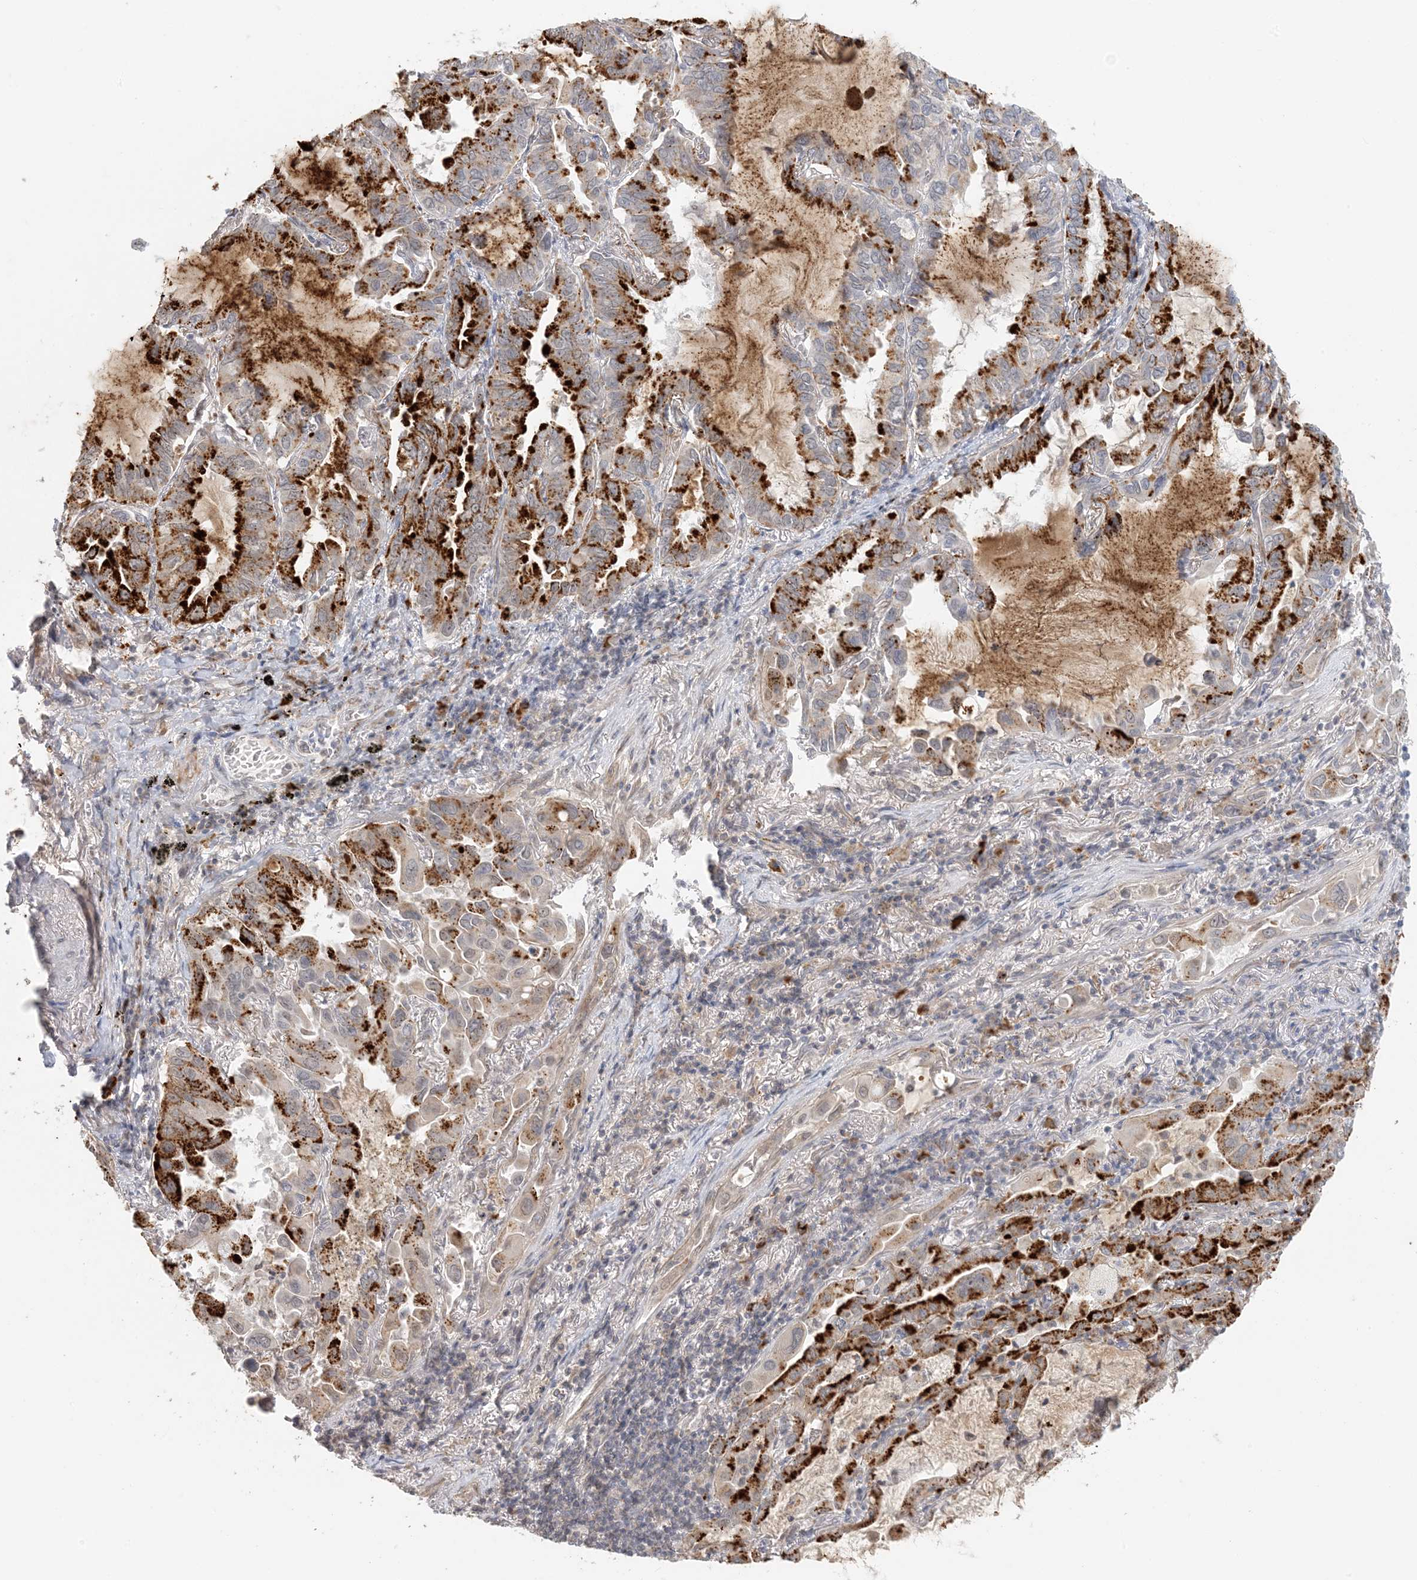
{"staining": {"intensity": "strong", "quantity": "25%-75%", "location": "cytoplasmic/membranous"}, "tissue": "lung cancer", "cell_type": "Tumor cells", "image_type": "cancer", "snomed": [{"axis": "morphology", "description": "Adenocarcinoma, NOS"}, {"axis": "topography", "description": "Lung"}], "caption": "The image shows a brown stain indicating the presence of a protein in the cytoplasmic/membranous of tumor cells in lung cancer. Using DAB (3,3'-diaminobenzidine) (brown) and hematoxylin (blue) stains, captured at high magnification using brightfield microscopy.", "gene": "ZCCHC4", "patient": {"sex": "male", "age": 64}}